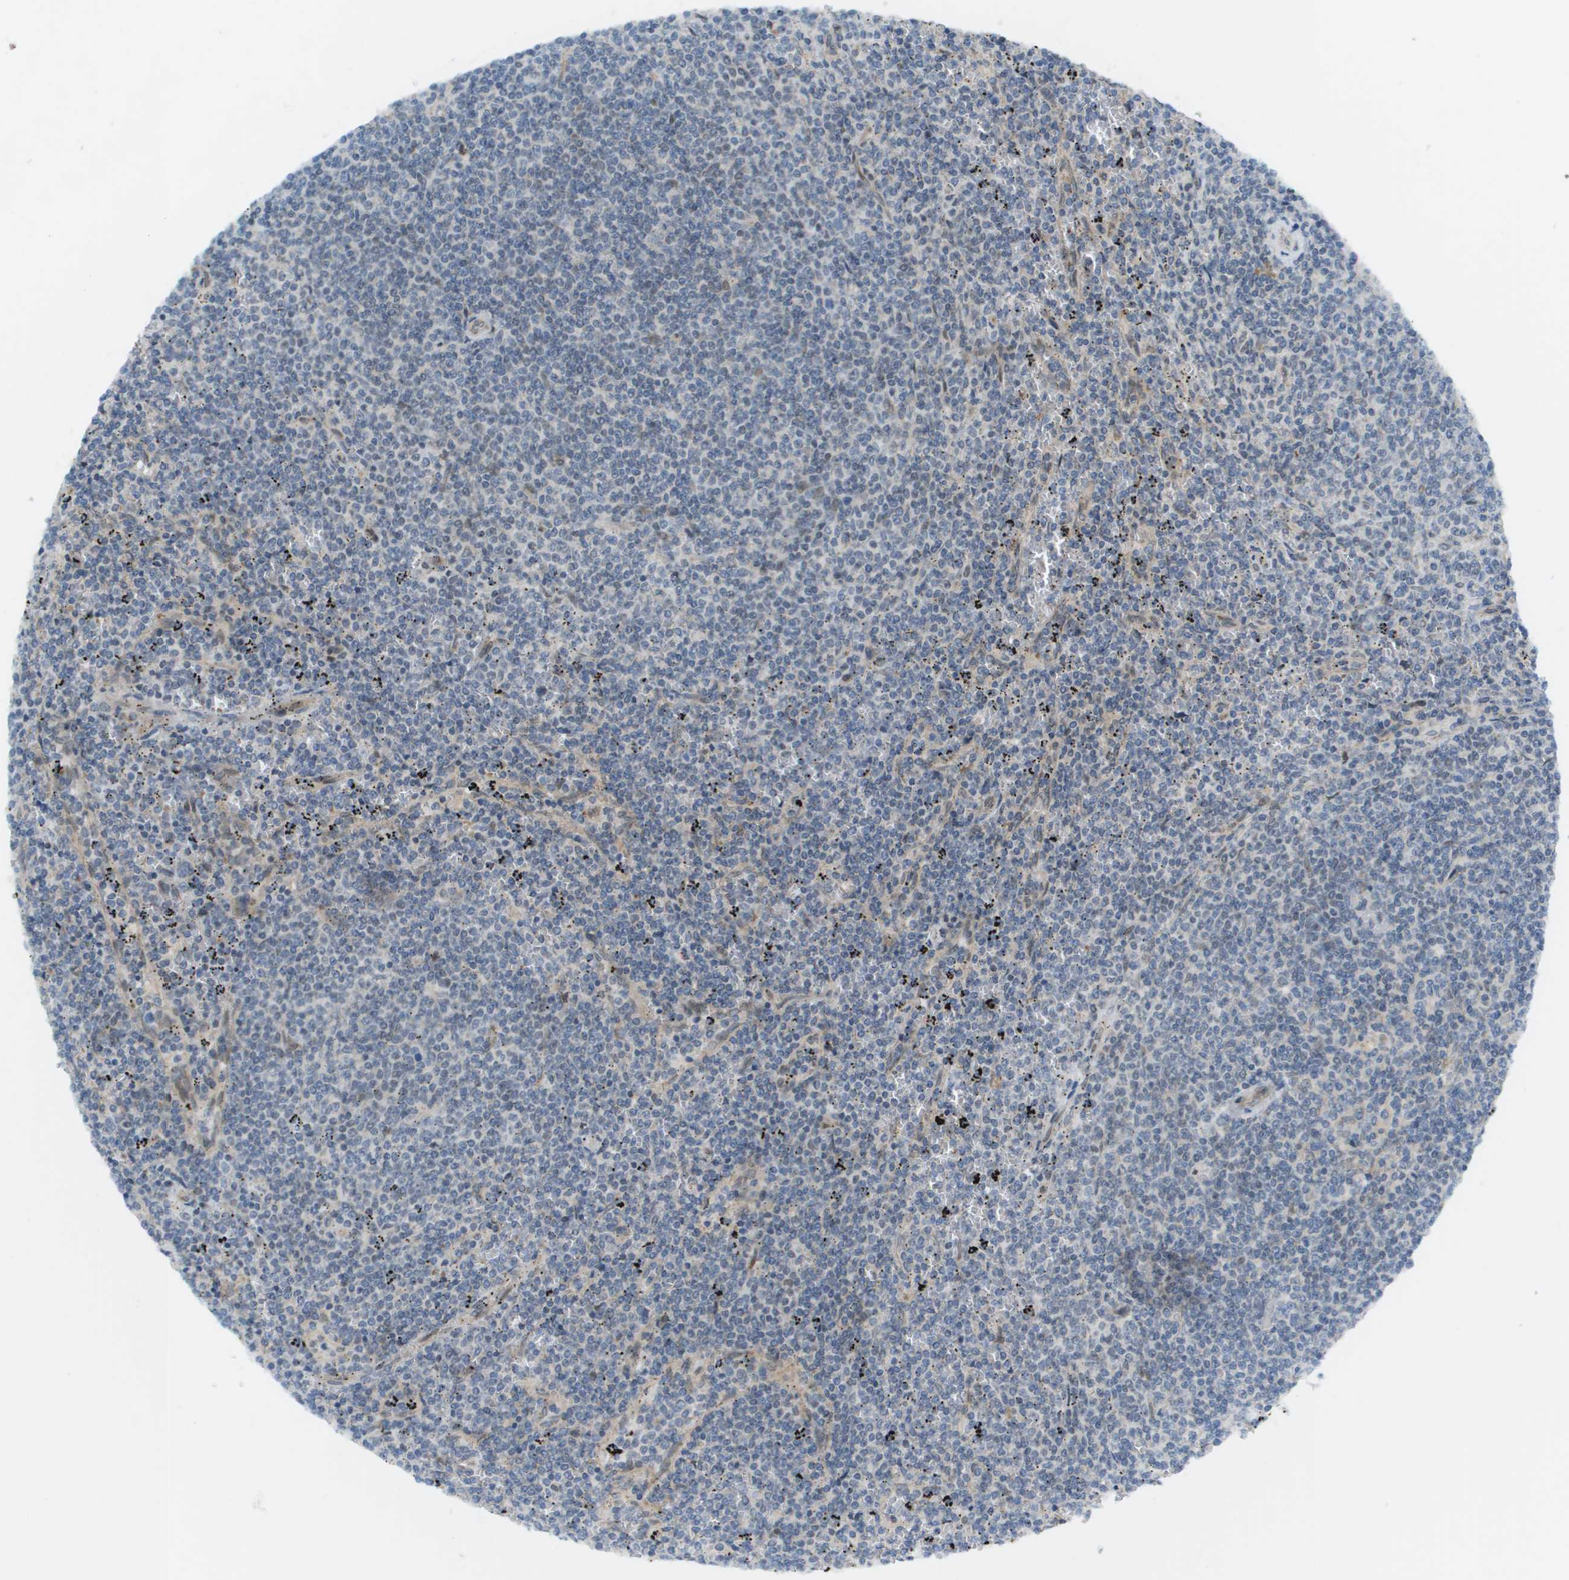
{"staining": {"intensity": "negative", "quantity": "none", "location": "none"}, "tissue": "lymphoma", "cell_type": "Tumor cells", "image_type": "cancer", "snomed": [{"axis": "morphology", "description": "Malignant lymphoma, non-Hodgkin's type, Low grade"}, {"axis": "topography", "description": "Spleen"}], "caption": "Protein analysis of malignant lymphoma, non-Hodgkin's type (low-grade) exhibits no significant positivity in tumor cells.", "gene": "CACNB4", "patient": {"sex": "female", "age": 50}}